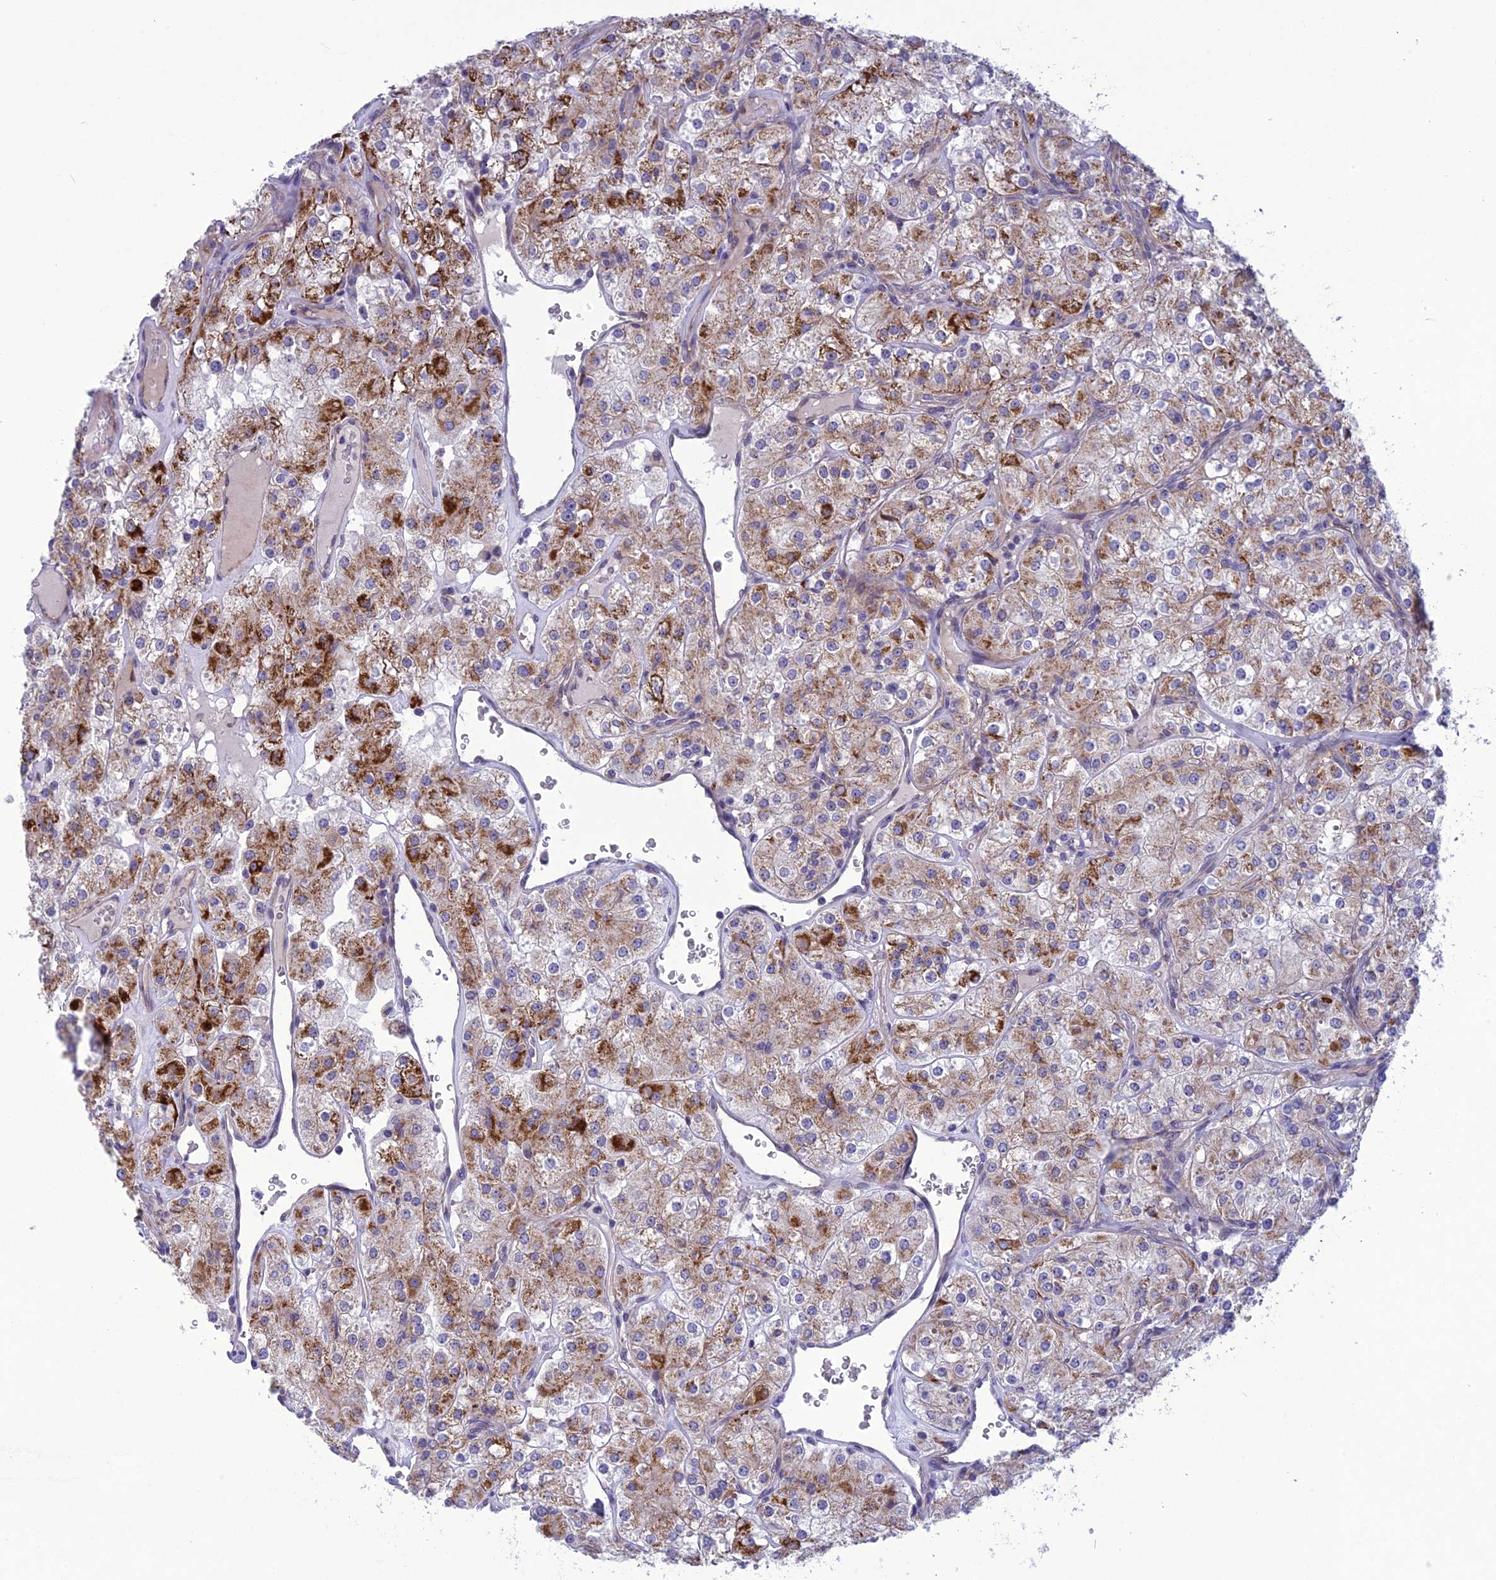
{"staining": {"intensity": "moderate", "quantity": "25%-75%", "location": "cytoplasmic/membranous"}, "tissue": "renal cancer", "cell_type": "Tumor cells", "image_type": "cancer", "snomed": [{"axis": "morphology", "description": "Adenocarcinoma, NOS"}, {"axis": "topography", "description": "Kidney"}], "caption": "Brown immunohistochemical staining in adenocarcinoma (renal) demonstrates moderate cytoplasmic/membranous staining in approximately 25%-75% of tumor cells.", "gene": "PSMF1", "patient": {"sex": "male", "age": 77}}